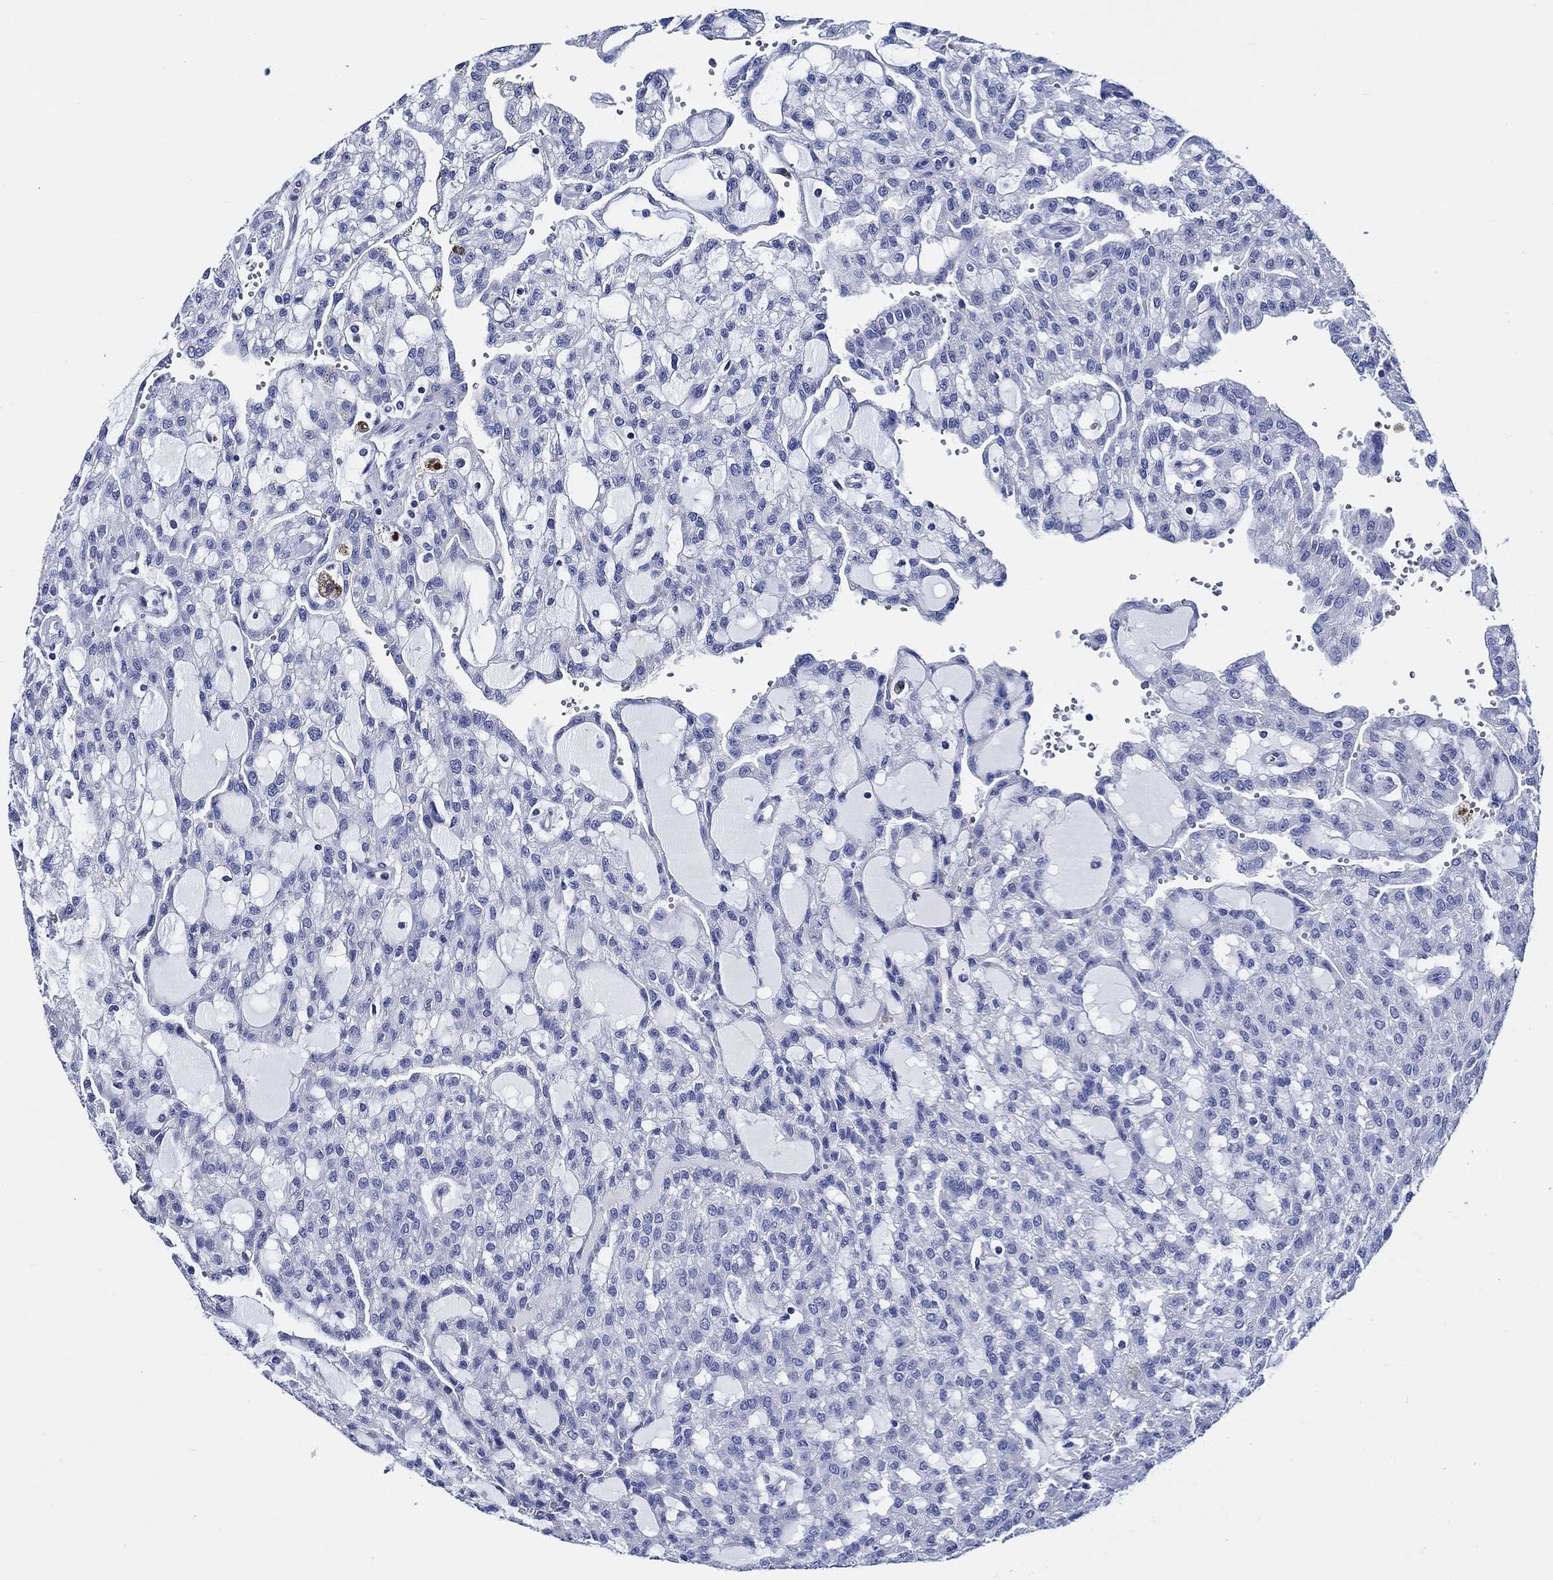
{"staining": {"intensity": "negative", "quantity": "none", "location": "none"}, "tissue": "renal cancer", "cell_type": "Tumor cells", "image_type": "cancer", "snomed": [{"axis": "morphology", "description": "Adenocarcinoma, NOS"}, {"axis": "topography", "description": "Kidney"}], "caption": "The micrograph demonstrates no staining of tumor cells in renal cancer (adenocarcinoma). (DAB (3,3'-diaminobenzidine) immunohistochemistry visualized using brightfield microscopy, high magnification).", "gene": "WDR62", "patient": {"sex": "male", "age": 63}}